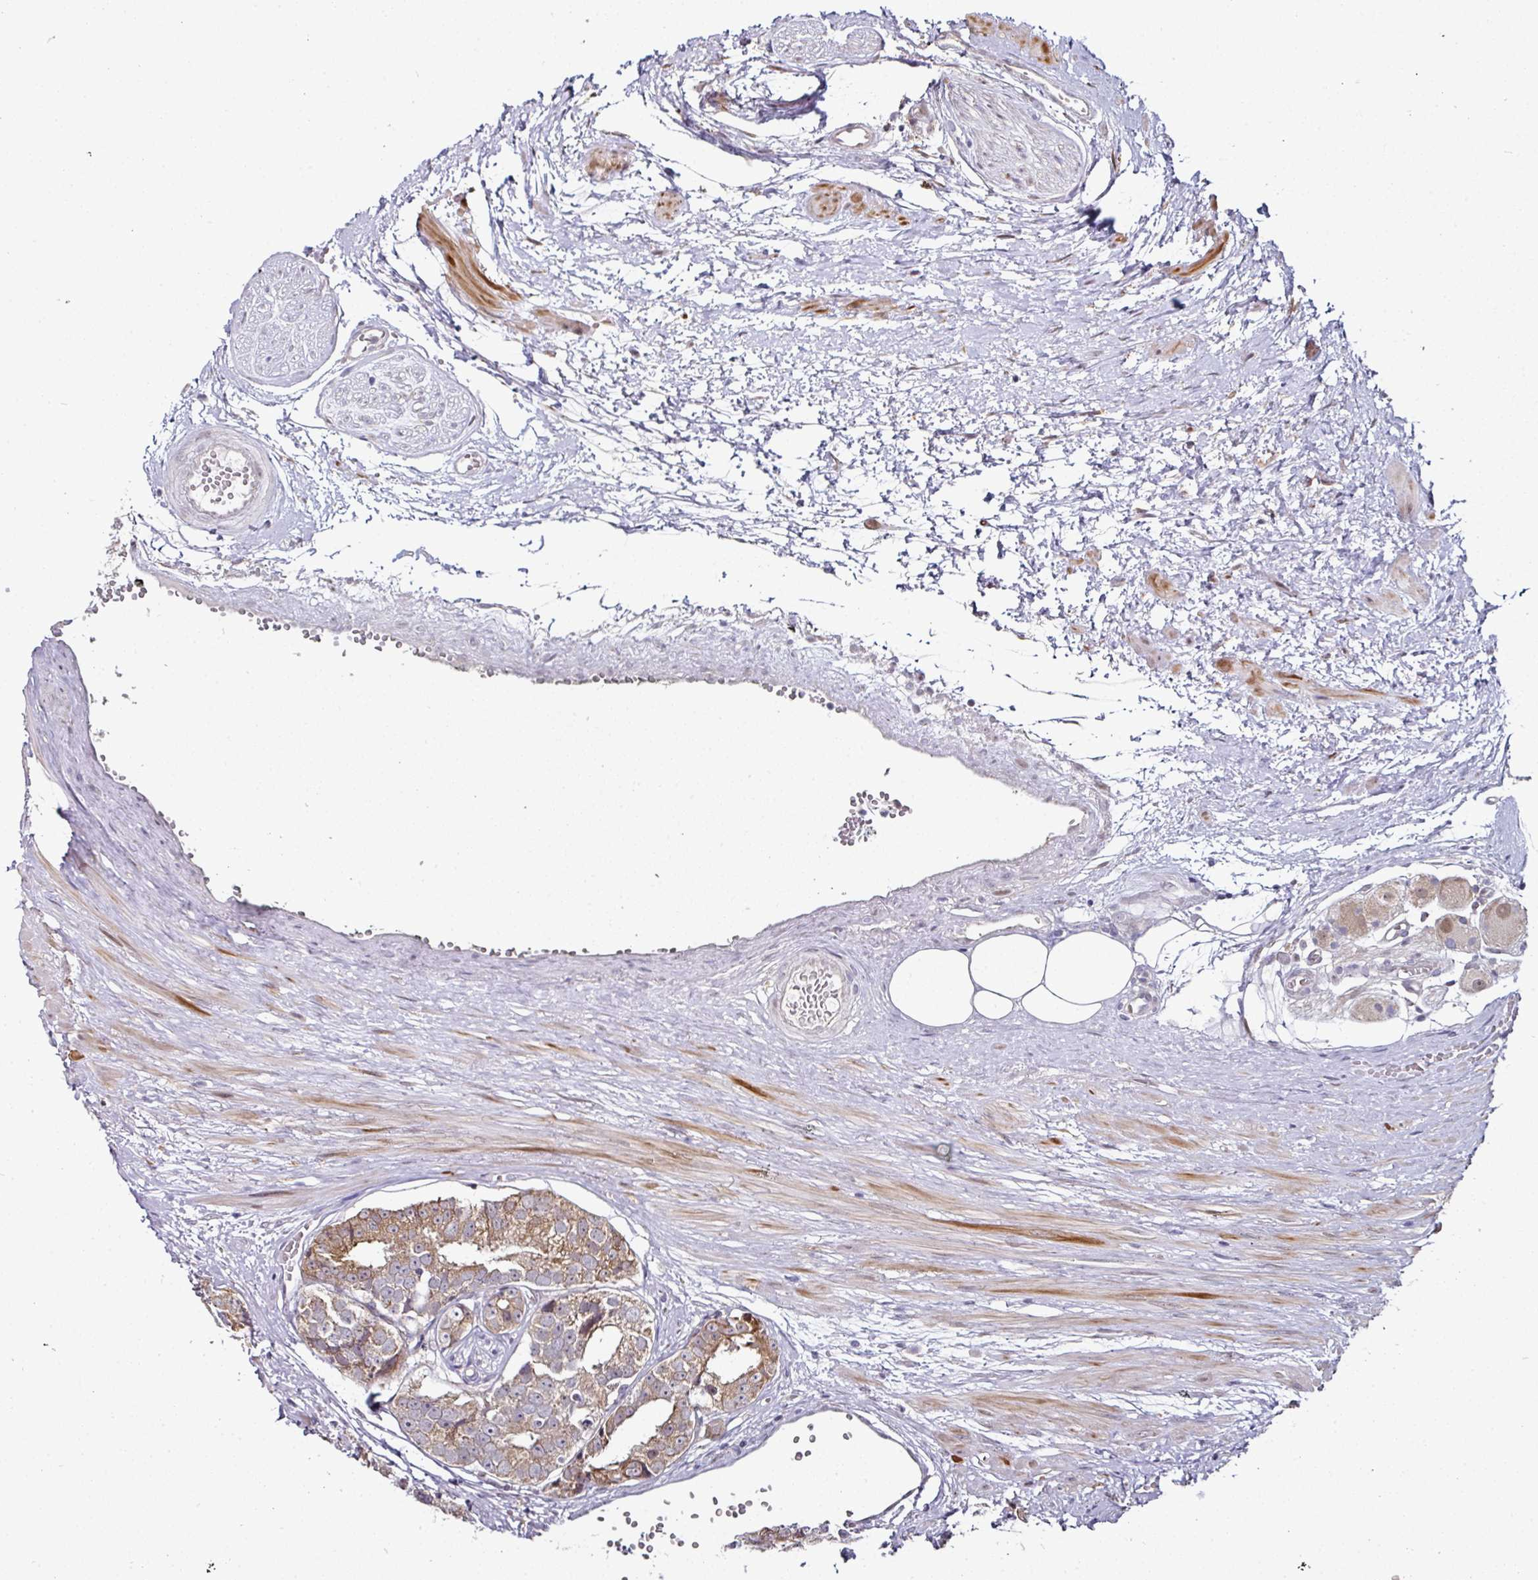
{"staining": {"intensity": "moderate", "quantity": ">75%", "location": "cytoplasmic/membranous"}, "tissue": "prostate cancer", "cell_type": "Tumor cells", "image_type": "cancer", "snomed": [{"axis": "morphology", "description": "Adenocarcinoma, High grade"}, {"axis": "topography", "description": "Prostate"}], "caption": "About >75% of tumor cells in prostate cancer (adenocarcinoma (high-grade)) exhibit moderate cytoplasmic/membranous protein expression as visualized by brown immunohistochemical staining.", "gene": "APOLD1", "patient": {"sex": "male", "age": 71}}